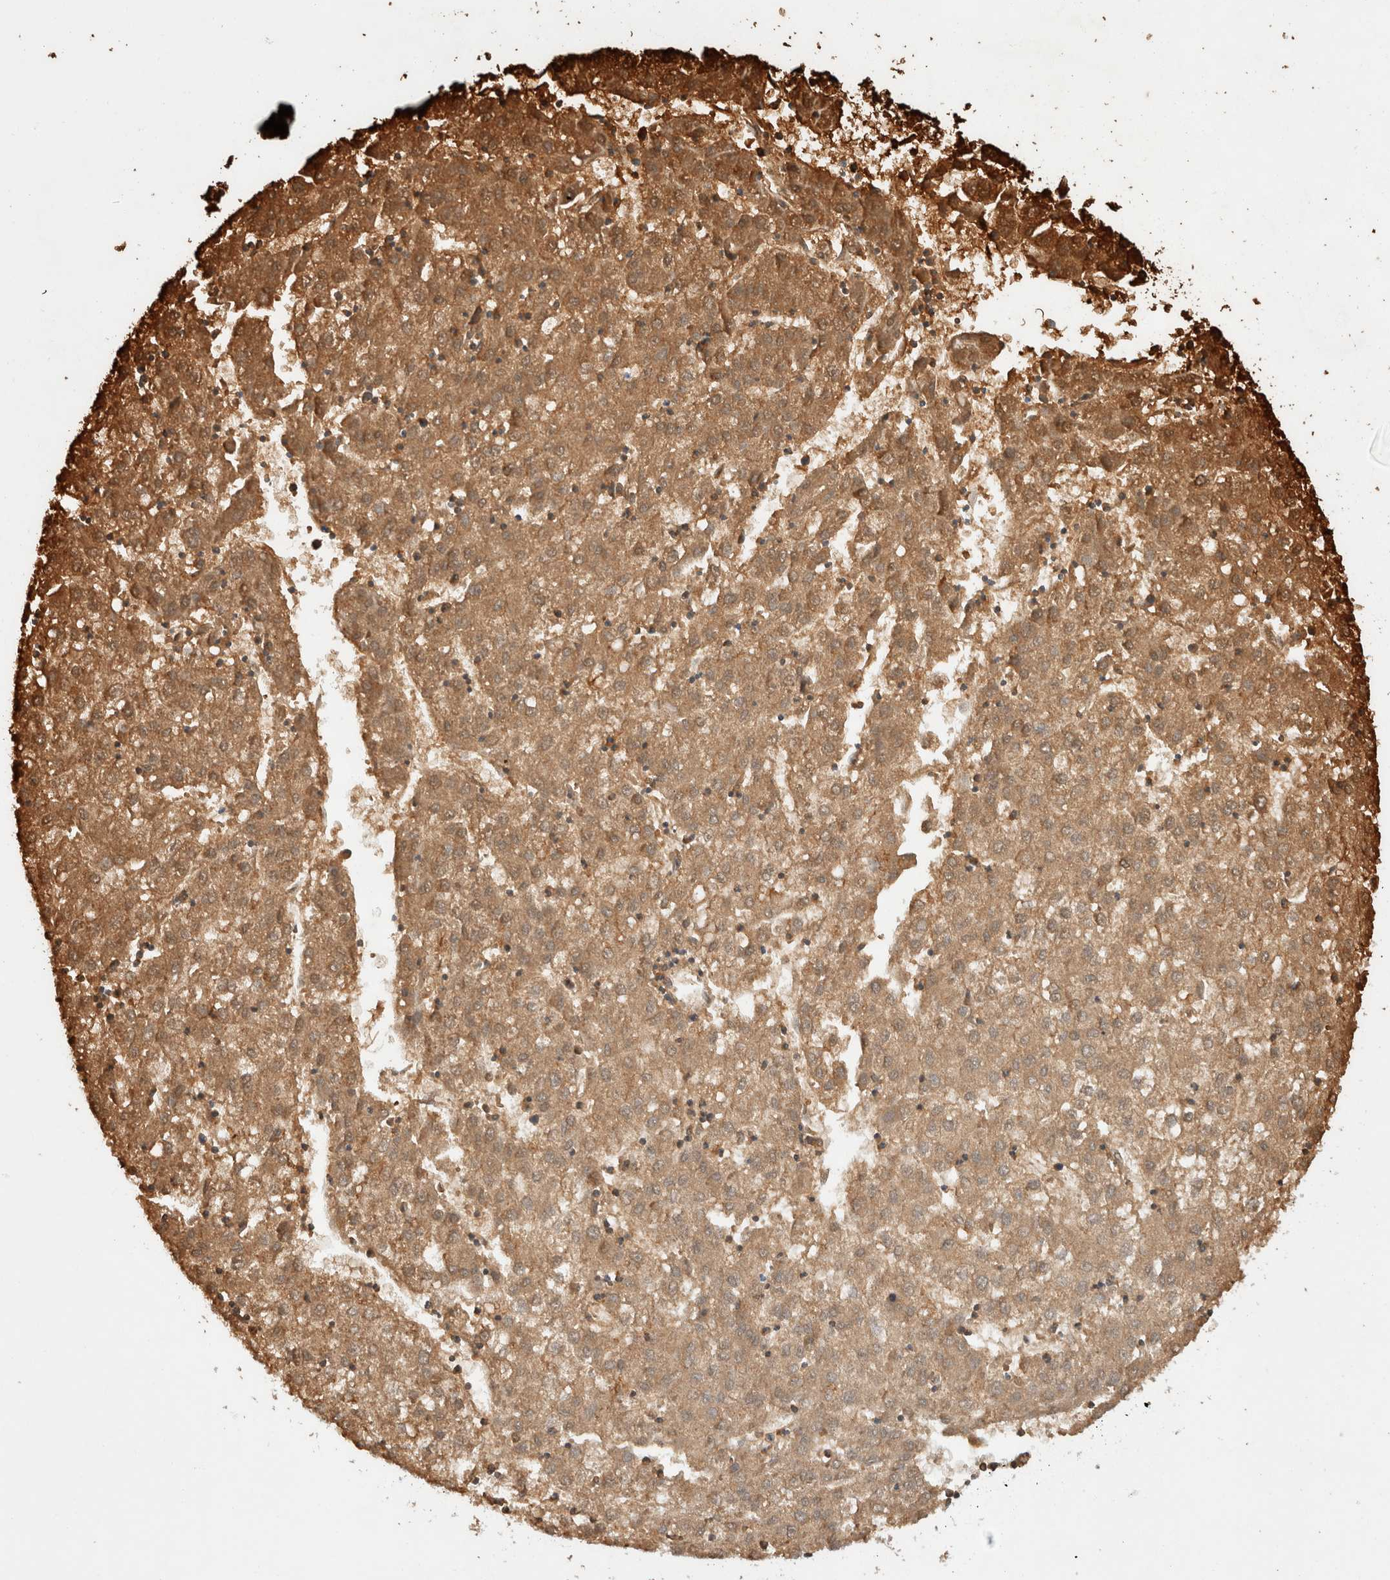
{"staining": {"intensity": "moderate", "quantity": ">75%", "location": "cytoplasmic/membranous"}, "tissue": "liver cancer", "cell_type": "Tumor cells", "image_type": "cancer", "snomed": [{"axis": "morphology", "description": "Carcinoma, Hepatocellular, NOS"}, {"axis": "topography", "description": "Liver"}], "caption": "Liver cancer stained with DAB (3,3'-diaminobenzidine) immunohistochemistry shows medium levels of moderate cytoplasmic/membranous staining in about >75% of tumor cells.", "gene": "MST1", "patient": {"sex": "male", "age": 72}}